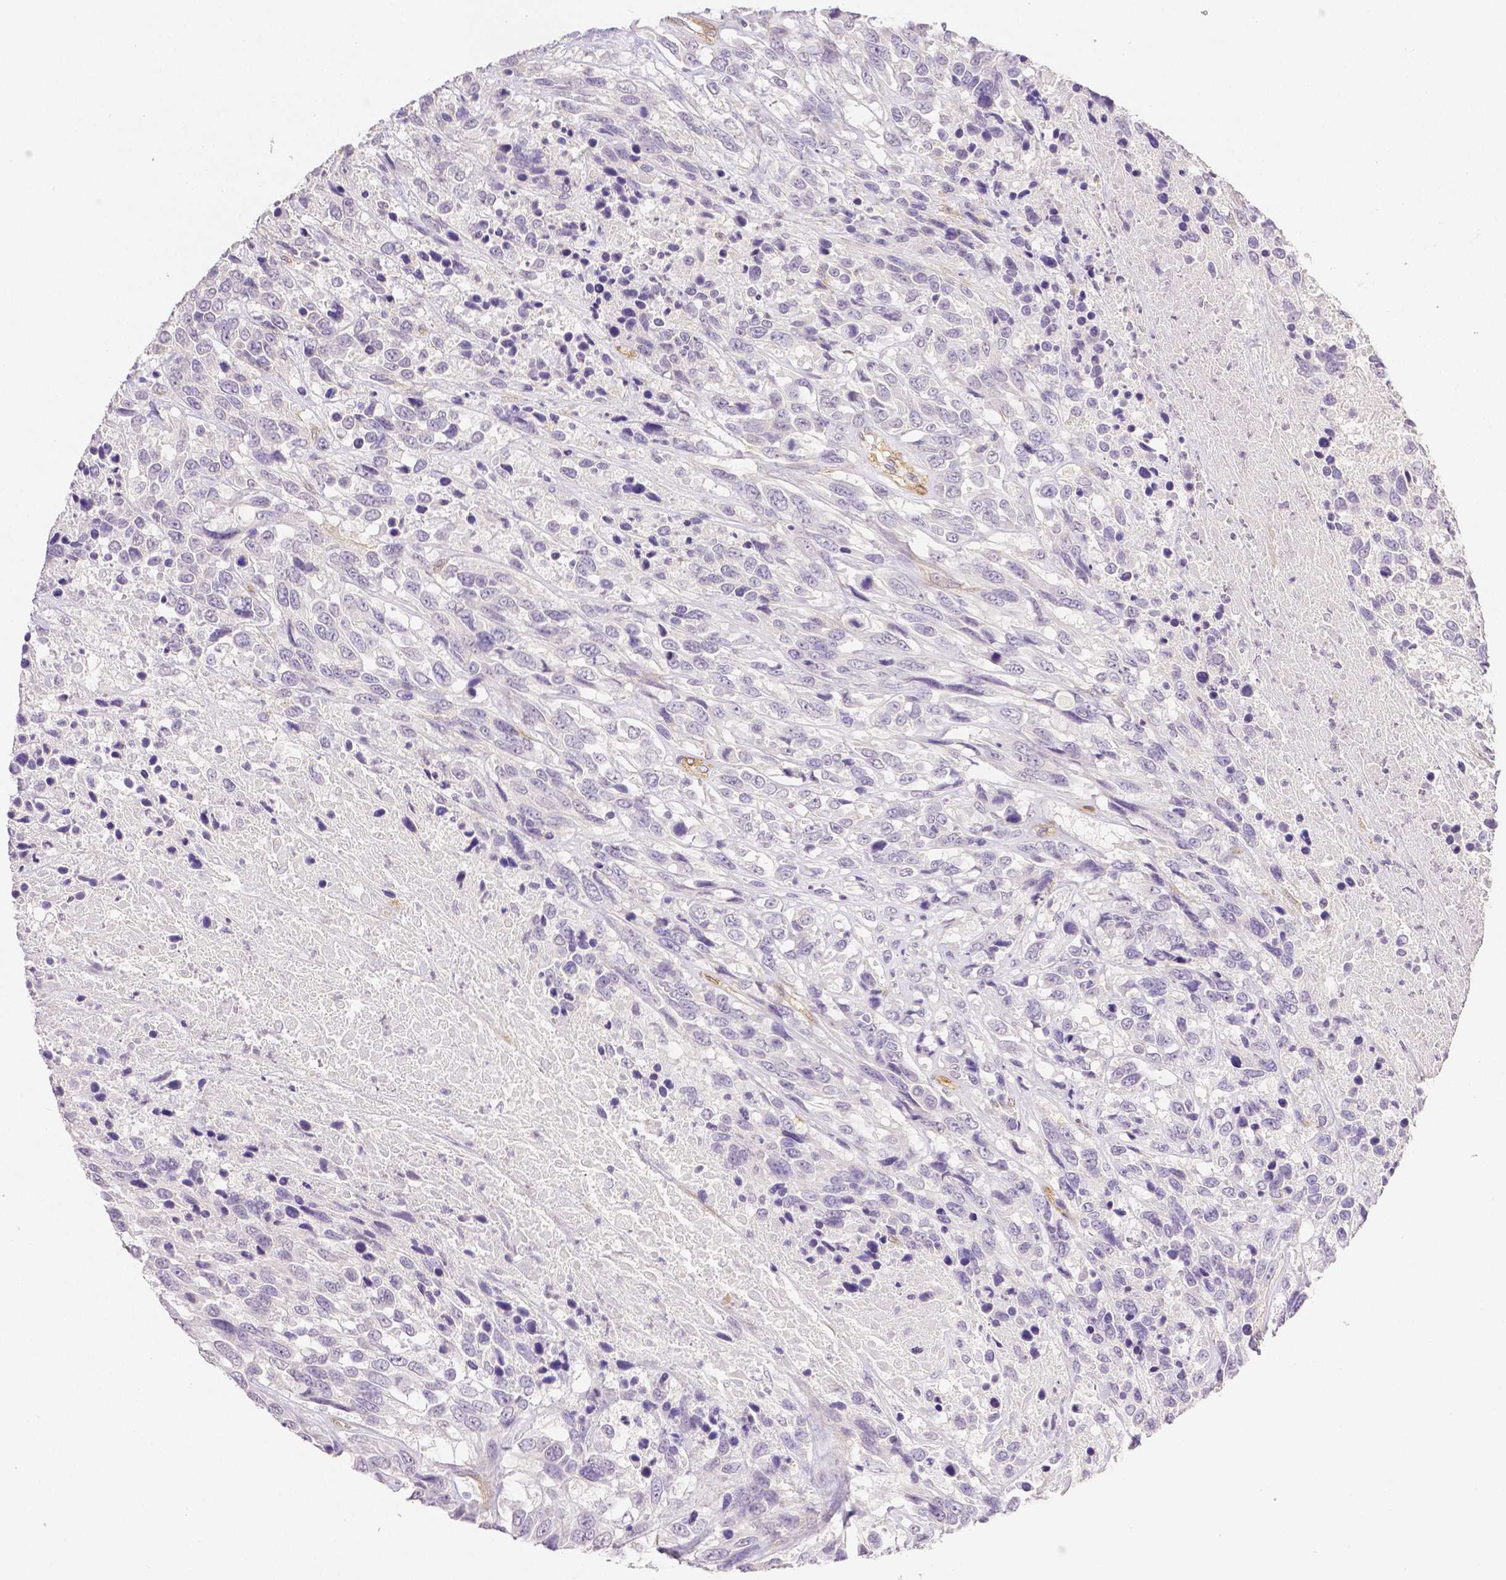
{"staining": {"intensity": "negative", "quantity": "none", "location": "none"}, "tissue": "urothelial cancer", "cell_type": "Tumor cells", "image_type": "cancer", "snomed": [{"axis": "morphology", "description": "Urothelial carcinoma, High grade"}, {"axis": "topography", "description": "Urinary bladder"}], "caption": "Tumor cells show no significant protein expression in high-grade urothelial carcinoma.", "gene": "THY1", "patient": {"sex": "female", "age": 70}}